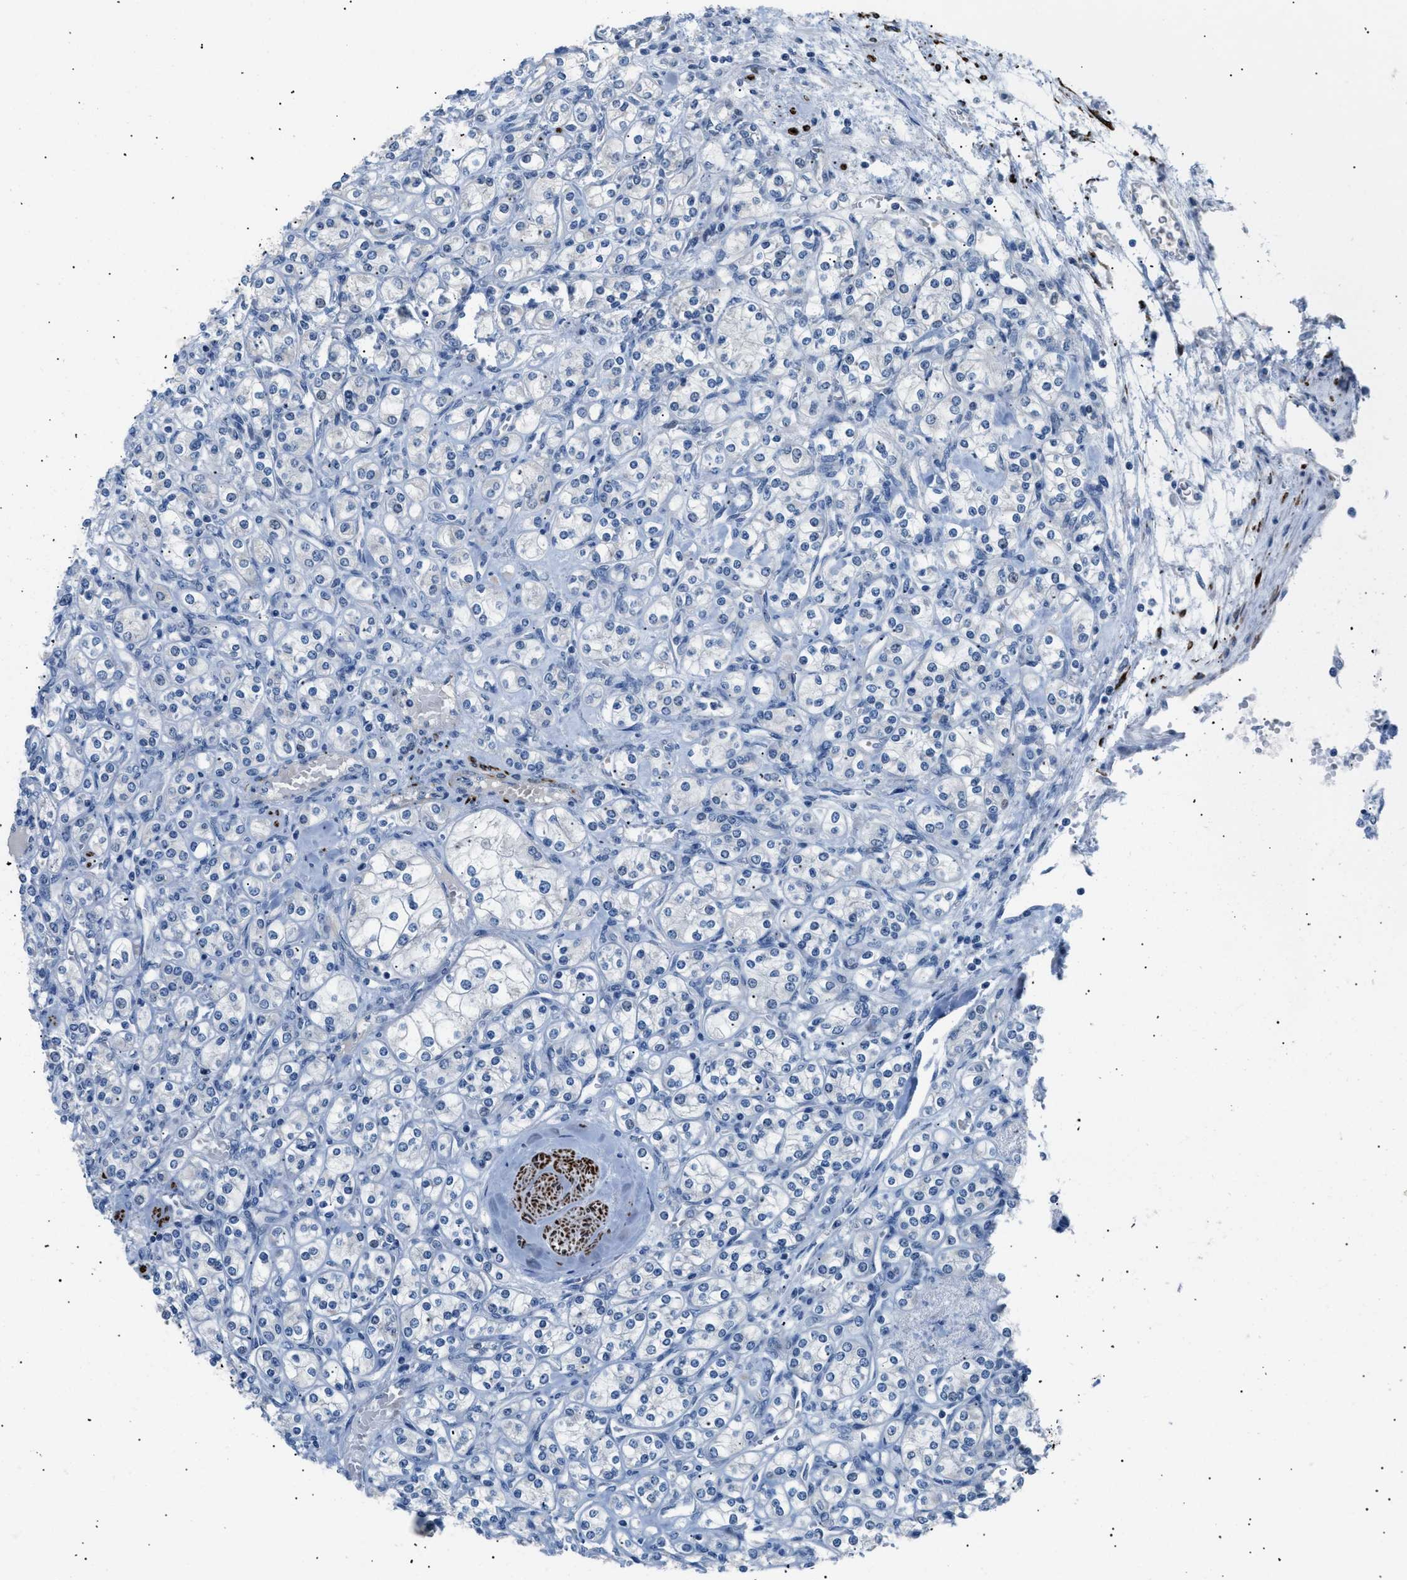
{"staining": {"intensity": "negative", "quantity": "none", "location": "none"}, "tissue": "renal cancer", "cell_type": "Tumor cells", "image_type": "cancer", "snomed": [{"axis": "morphology", "description": "Adenocarcinoma, NOS"}, {"axis": "topography", "description": "Kidney"}], "caption": "Renal cancer was stained to show a protein in brown. There is no significant expression in tumor cells.", "gene": "ICA1", "patient": {"sex": "male", "age": 77}}